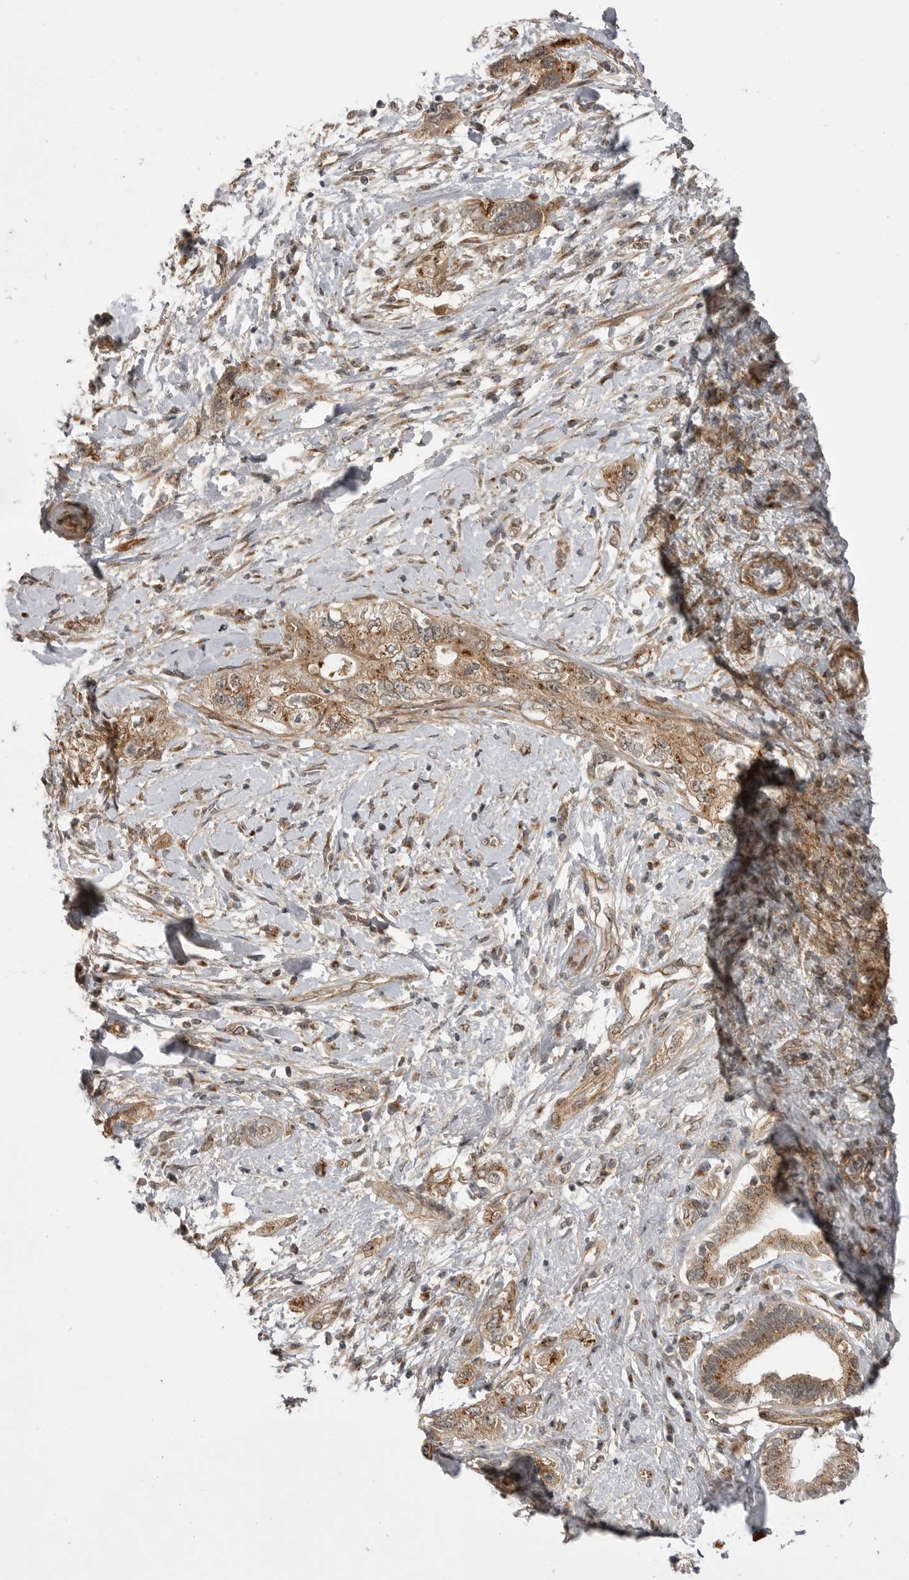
{"staining": {"intensity": "moderate", "quantity": ">75%", "location": "cytoplasmic/membranous"}, "tissue": "pancreatic cancer", "cell_type": "Tumor cells", "image_type": "cancer", "snomed": [{"axis": "morphology", "description": "Adenocarcinoma, NOS"}, {"axis": "topography", "description": "Pancreas"}], "caption": "Immunohistochemical staining of pancreatic cancer reveals medium levels of moderate cytoplasmic/membranous protein staining in approximately >75% of tumor cells. (IHC, brightfield microscopy, high magnification).", "gene": "PDCL", "patient": {"sex": "female", "age": 73}}